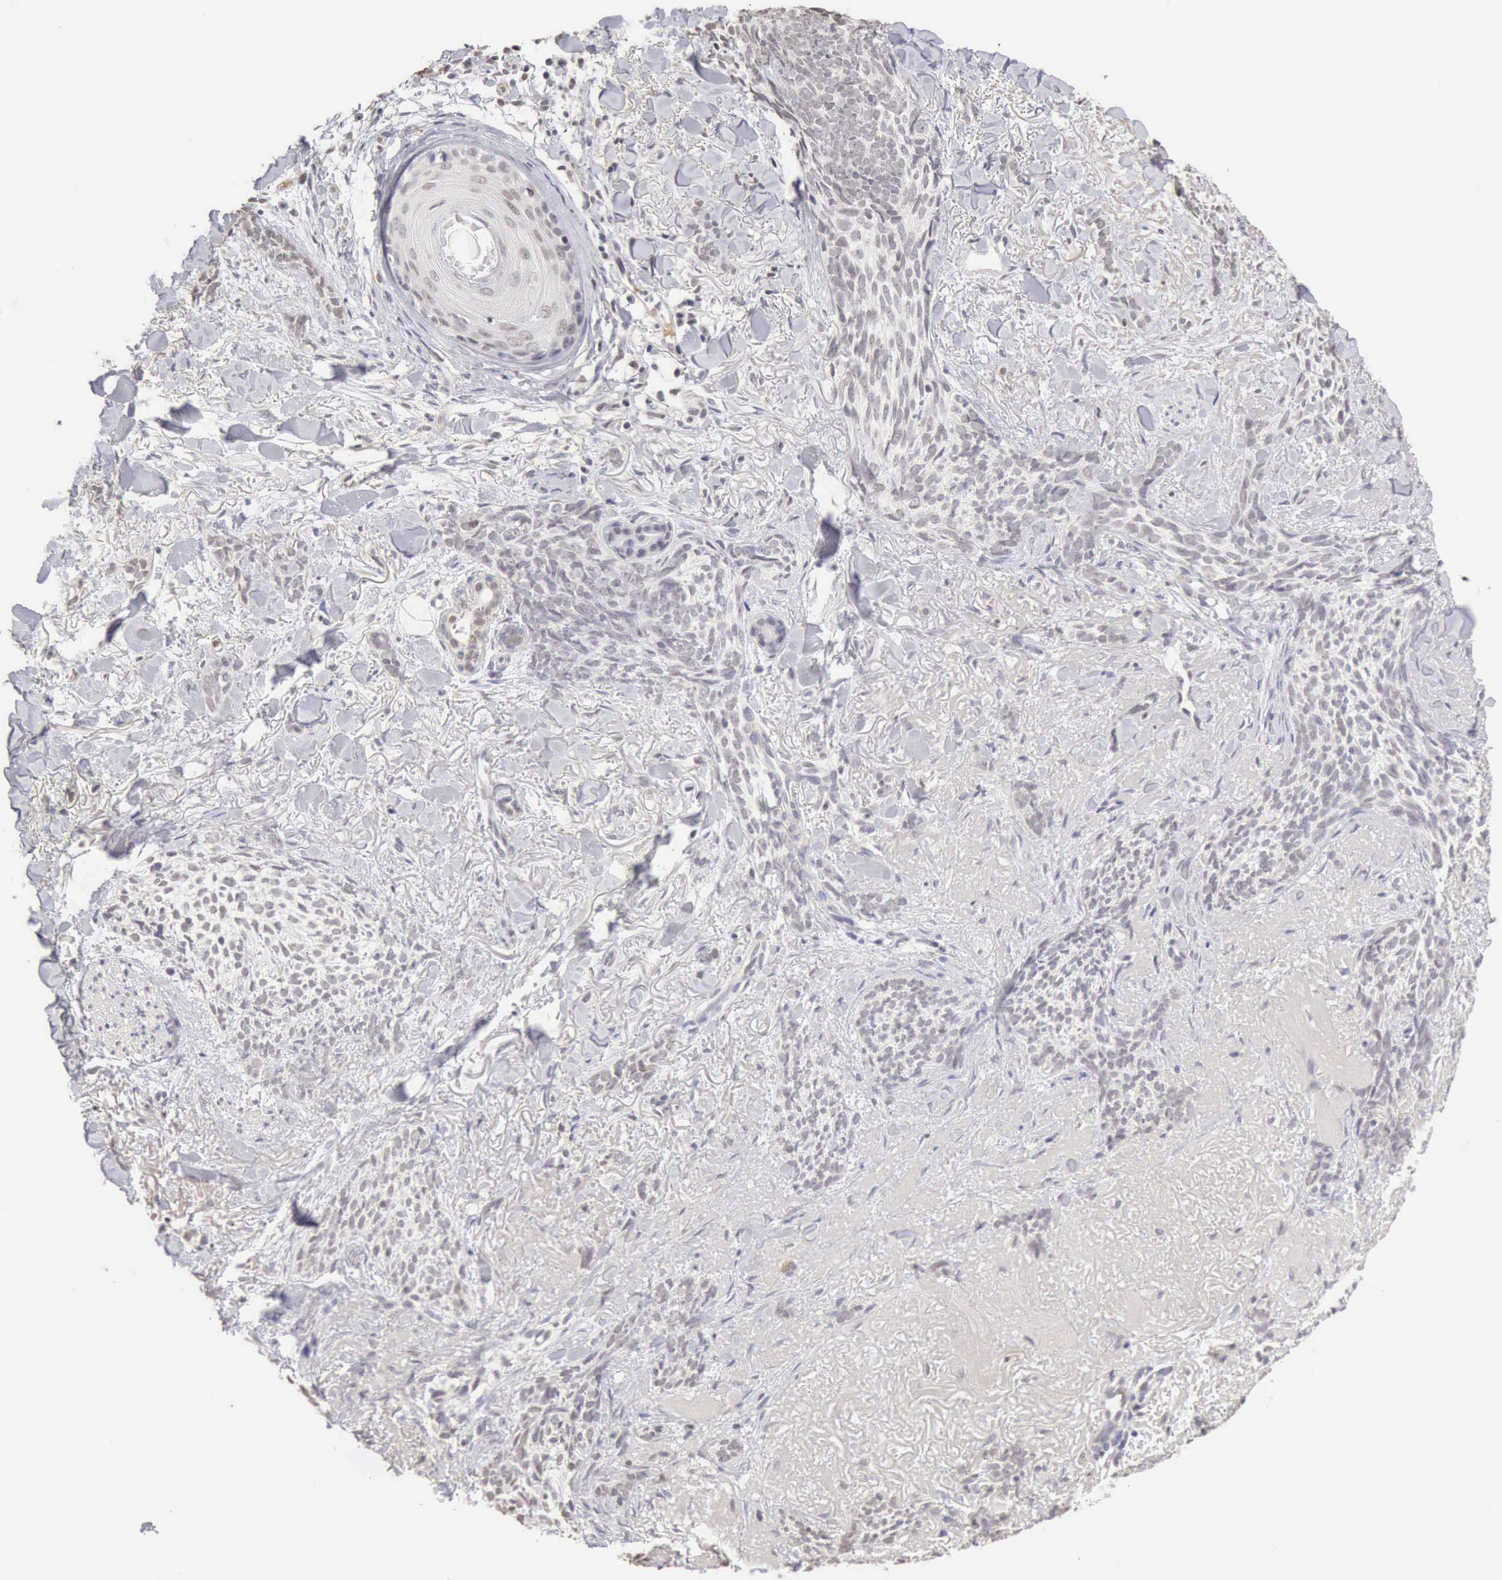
{"staining": {"intensity": "negative", "quantity": "none", "location": "none"}, "tissue": "skin cancer", "cell_type": "Tumor cells", "image_type": "cancer", "snomed": [{"axis": "morphology", "description": "Basal cell carcinoma"}, {"axis": "topography", "description": "Skin"}], "caption": "DAB (3,3'-diaminobenzidine) immunohistochemical staining of human basal cell carcinoma (skin) shows no significant staining in tumor cells.", "gene": "CFI", "patient": {"sex": "female", "age": 81}}